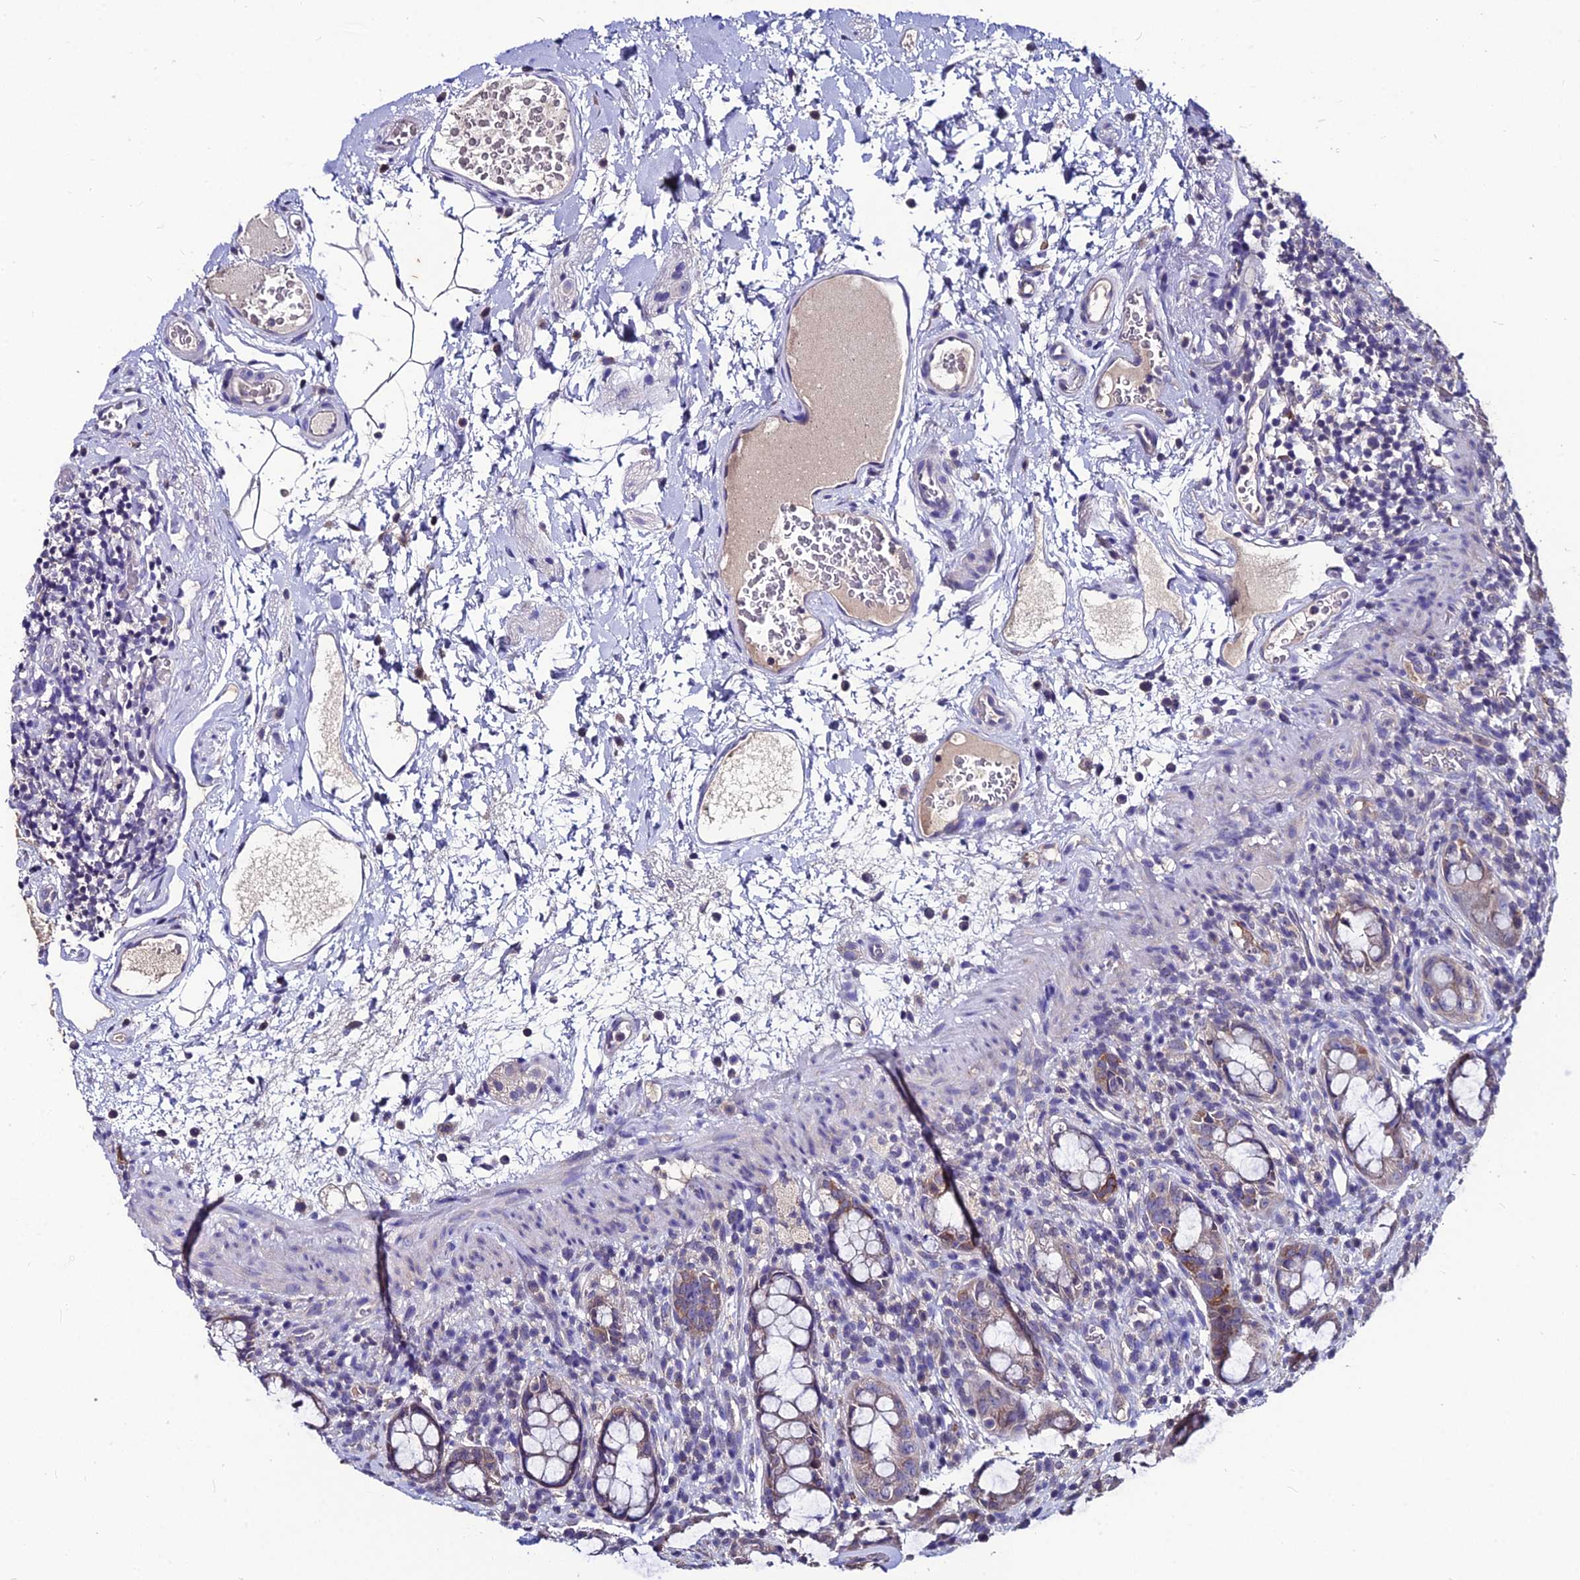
{"staining": {"intensity": "weak", "quantity": "25%-75%", "location": "cytoplasmic/membranous"}, "tissue": "rectum", "cell_type": "Glandular cells", "image_type": "normal", "snomed": [{"axis": "morphology", "description": "Normal tissue, NOS"}, {"axis": "topography", "description": "Rectum"}], "caption": "Glandular cells exhibit low levels of weak cytoplasmic/membranous expression in about 25%-75% of cells in normal human rectum. Nuclei are stained in blue.", "gene": "LGALS7", "patient": {"sex": "female", "age": 57}}